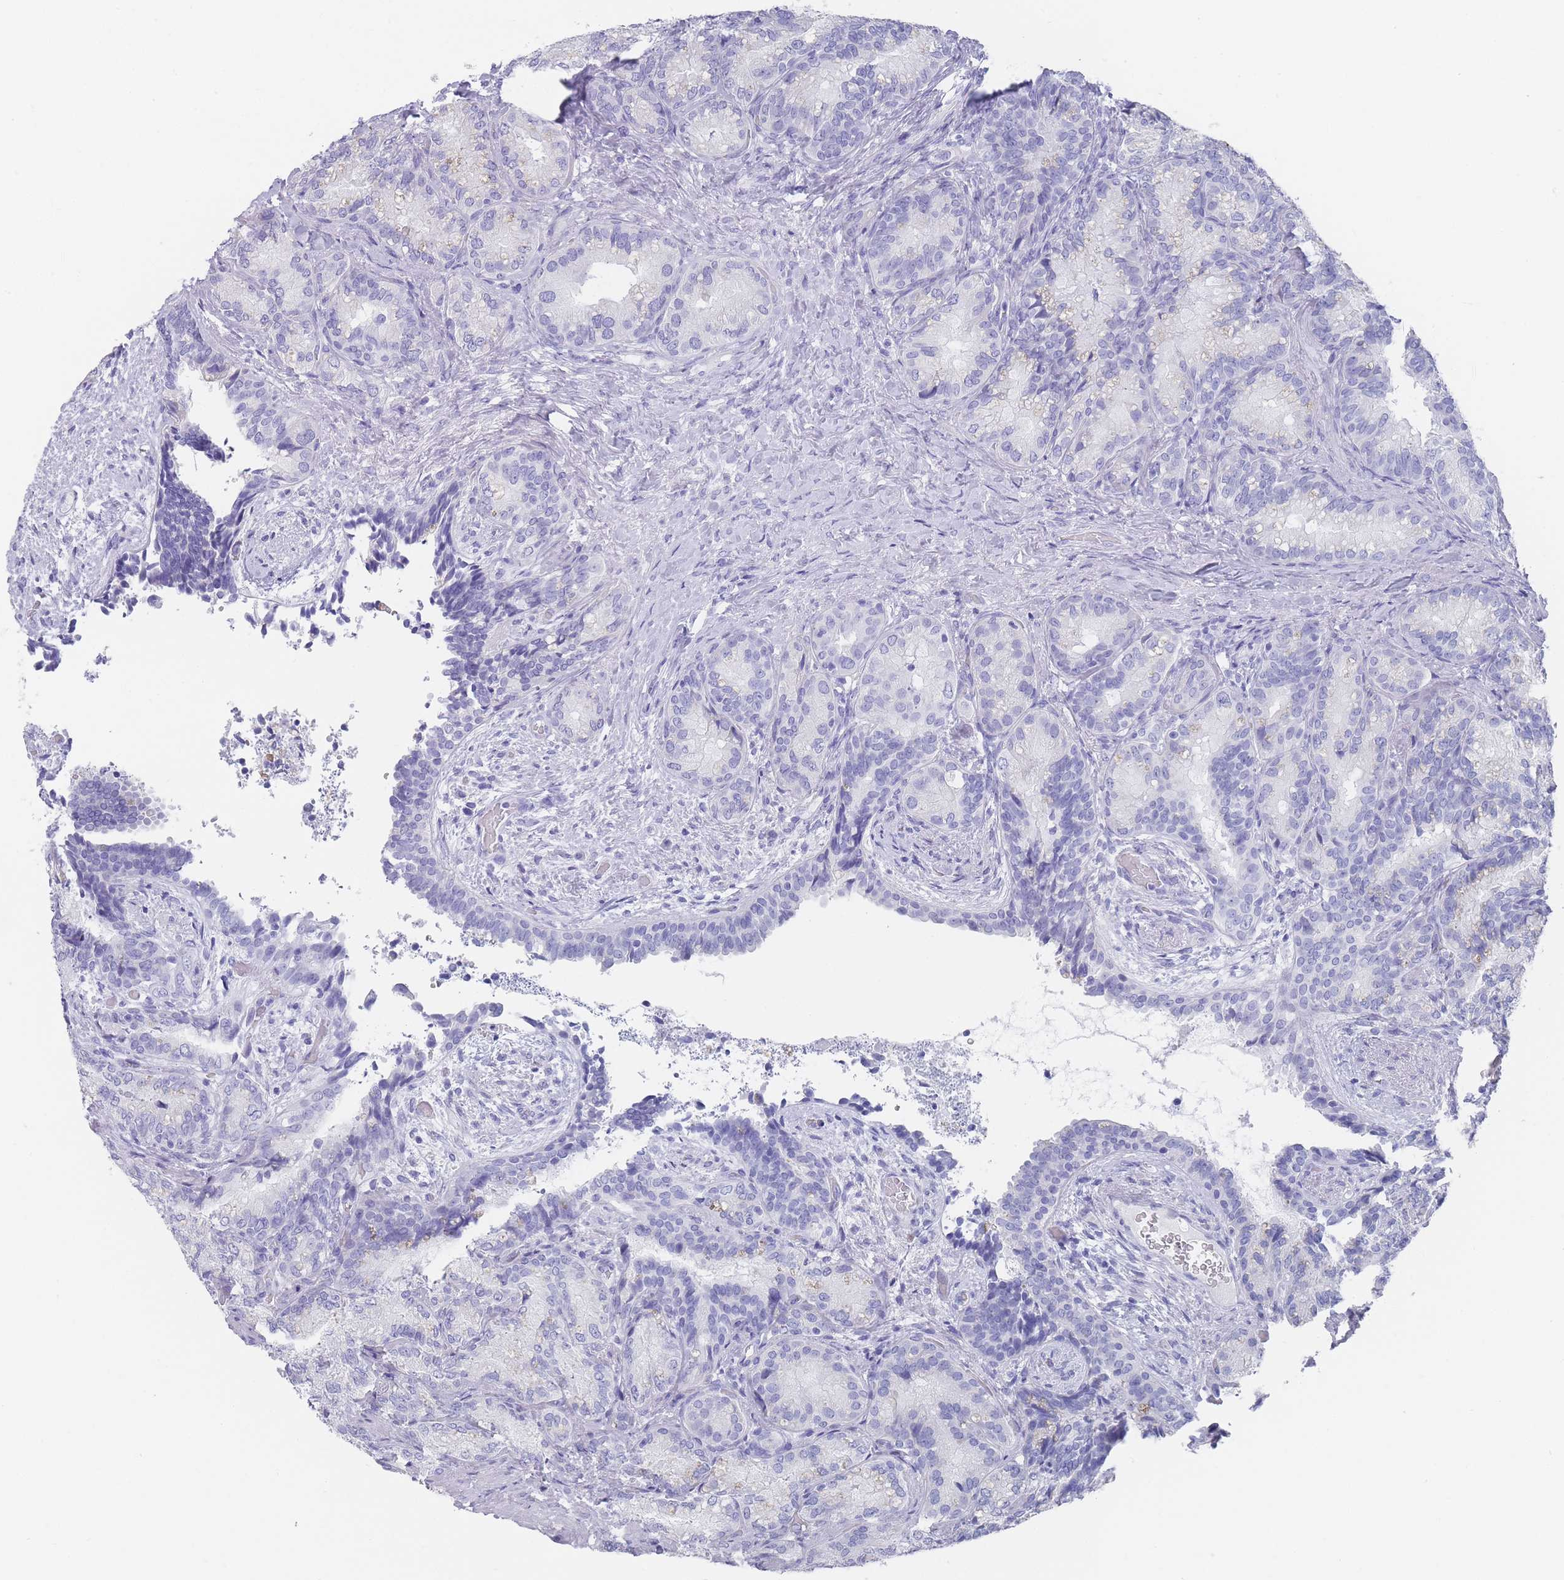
{"staining": {"intensity": "negative", "quantity": "none", "location": "none"}, "tissue": "seminal vesicle", "cell_type": "Glandular cells", "image_type": "normal", "snomed": [{"axis": "morphology", "description": "Normal tissue, NOS"}, {"axis": "topography", "description": "Seminal veicle"}], "caption": "A high-resolution image shows immunohistochemistry (IHC) staining of benign seminal vesicle, which displays no significant expression in glandular cells.", "gene": "RAB2B", "patient": {"sex": "male", "age": 58}}